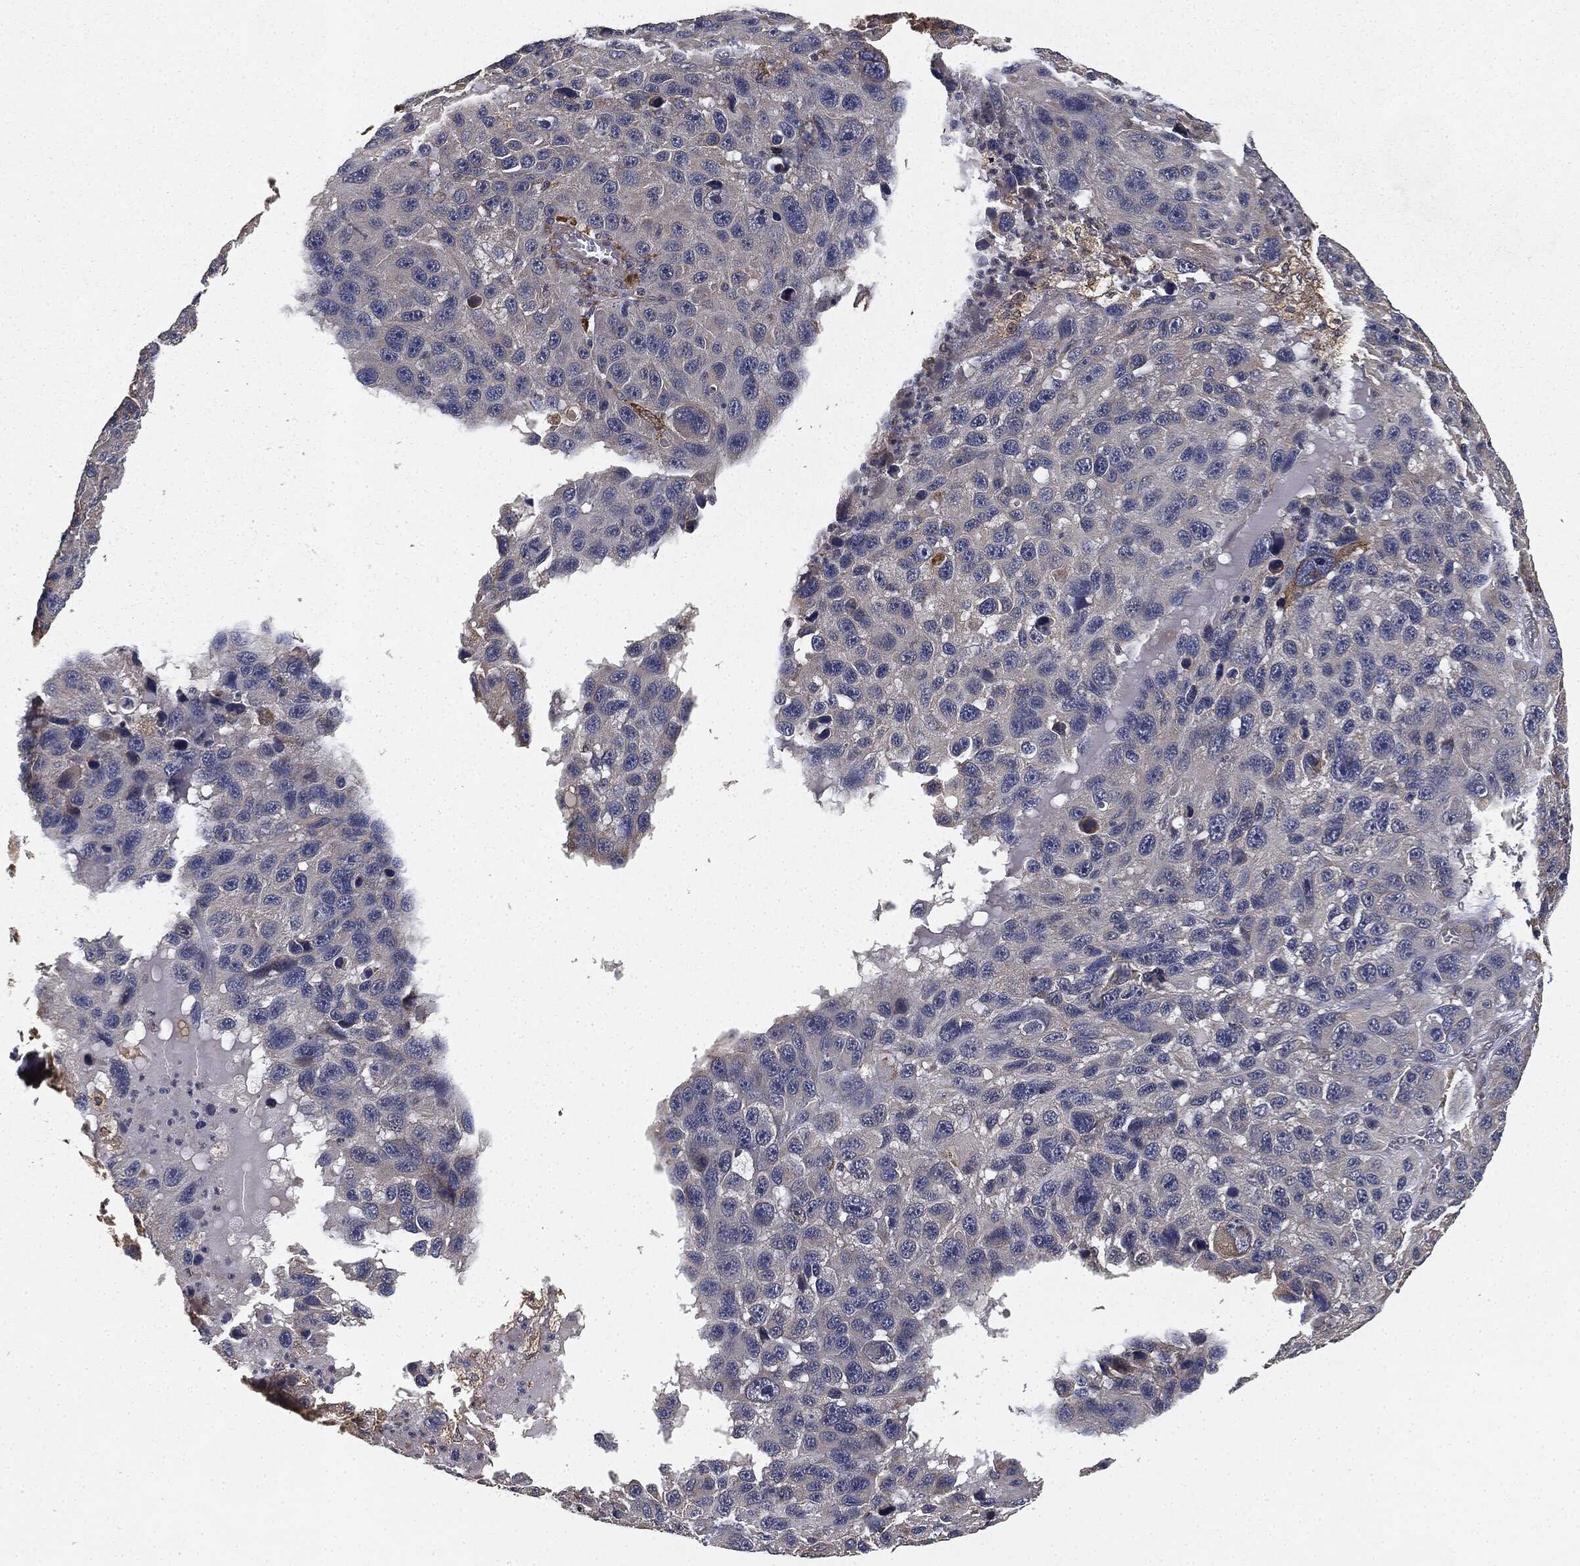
{"staining": {"intensity": "negative", "quantity": "none", "location": "none"}, "tissue": "melanoma", "cell_type": "Tumor cells", "image_type": "cancer", "snomed": [{"axis": "morphology", "description": "Malignant melanoma, NOS"}, {"axis": "topography", "description": "Skin"}], "caption": "Human melanoma stained for a protein using immunohistochemistry displays no expression in tumor cells.", "gene": "MIER2", "patient": {"sex": "male", "age": 53}}